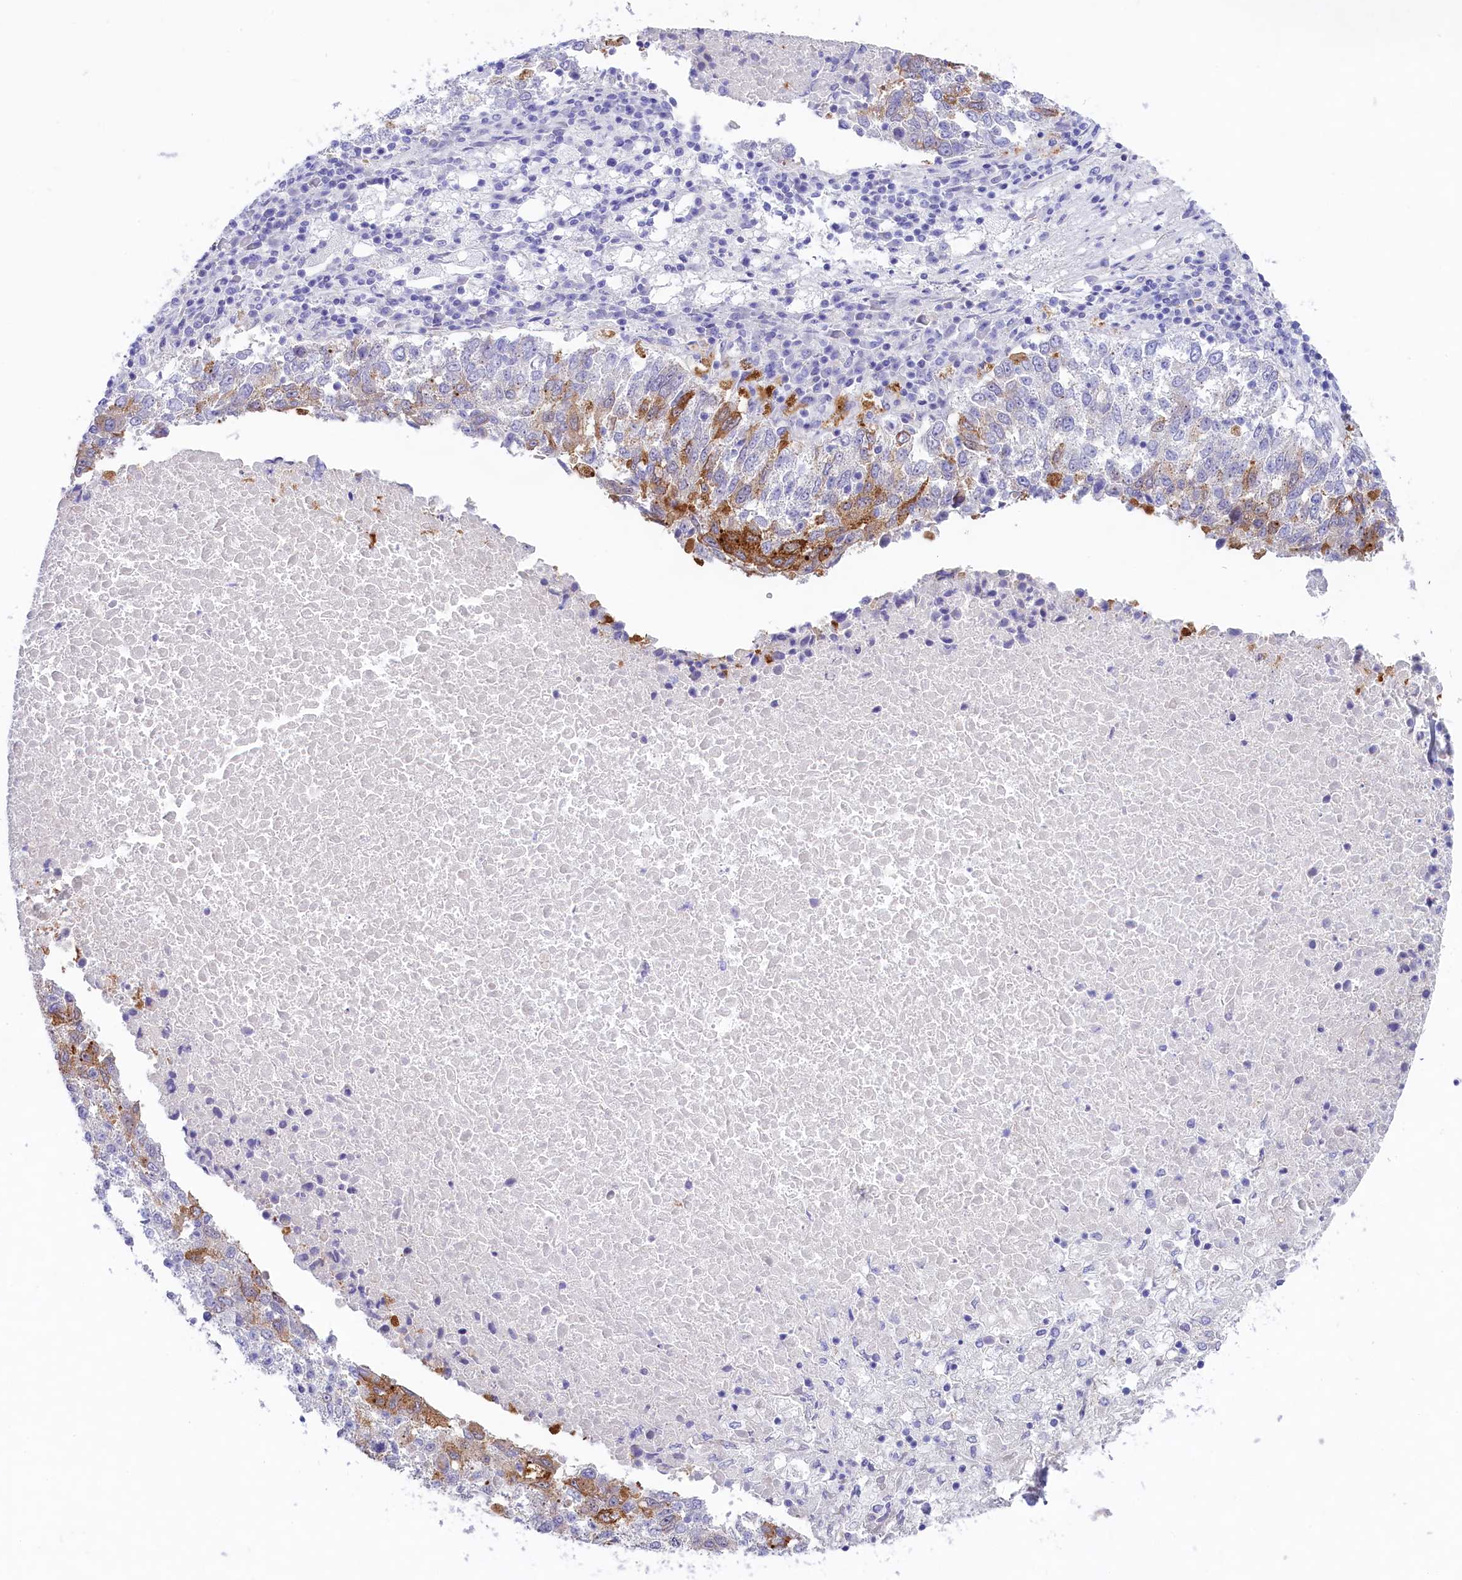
{"staining": {"intensity": "moderate", "quantity": "<25%", "location": "cytoplasmic/membranous"}, "tissue": "lung cancer", "cell_type": "Tumor cells", "image_type": "cancer", "snomed": [{"axis": "morphology", "description": "Squamous cell carcinoma, NOS"}, {"axis": "topography", "description": "Lung"}], "caption": "Squamous cell carcinoma (lung) tissue exhibits moderate cytoplasmic/membranous positivity in about <25% of tumor cells, visualized by immunohistochemistry.", "gene": "PPP1R13L", "patient": {"sex": "male", "age": 73}}